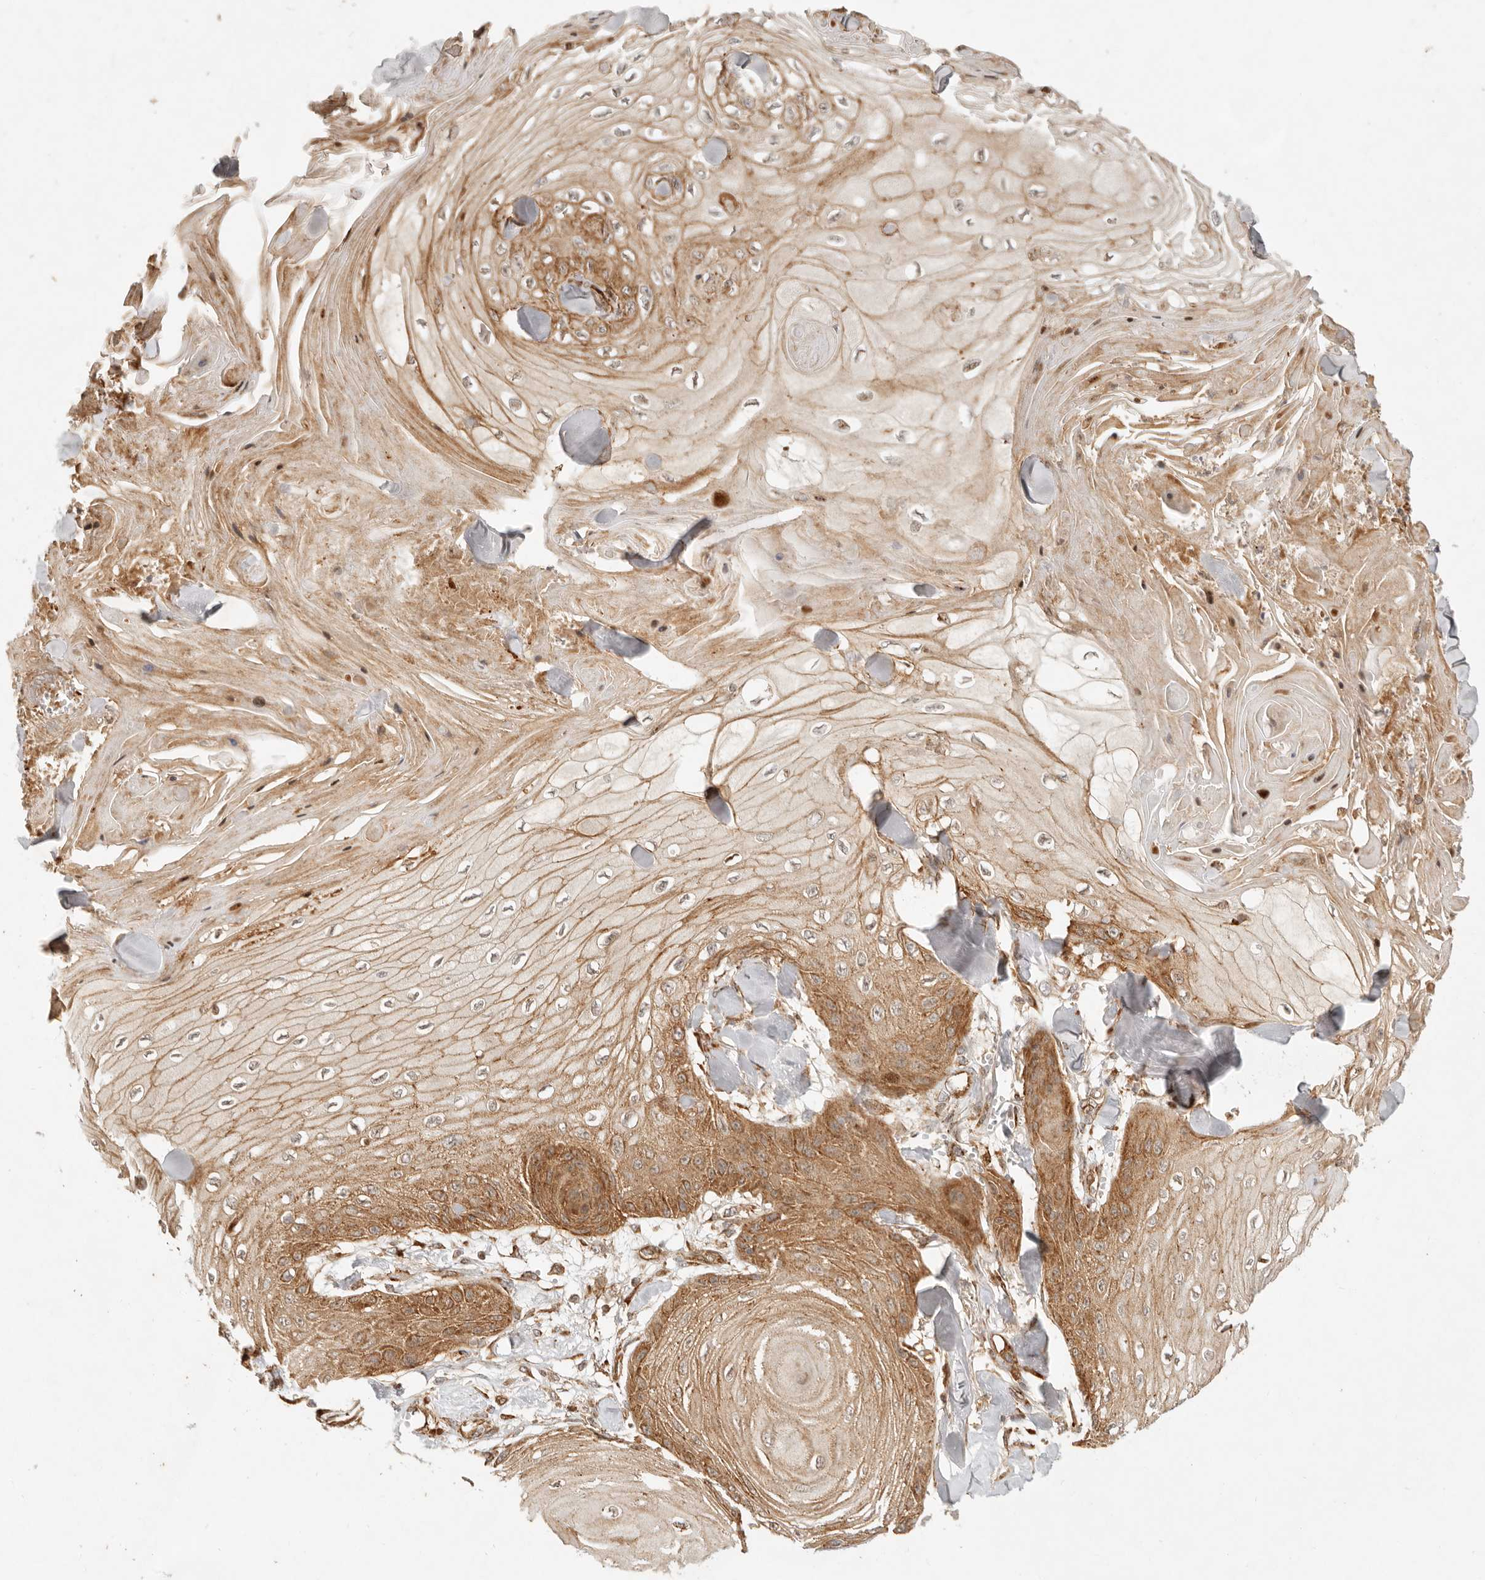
{"staining": {"intensity": "moderate", "quantity": ">75%", "location": "cytoplasmic/membranous"}, "tissue": "skin cancer", "cell_type": "Tumor cells", "image_type": "cancer", "snomed": [{"axis": "morphology", "description": "Squamous cell carcinoma, NOS"}, {"axis": "topography", "description": "Skin"}], "caption": "Brown immunohistochemical staining in skin squamous cell carcinoma demonstrates moderate cytoplasmic/membranous positivity in approximately >75% of tumor cells.", "gene": "KLHL38", "patient": {"sex": "male", "age": 74}}